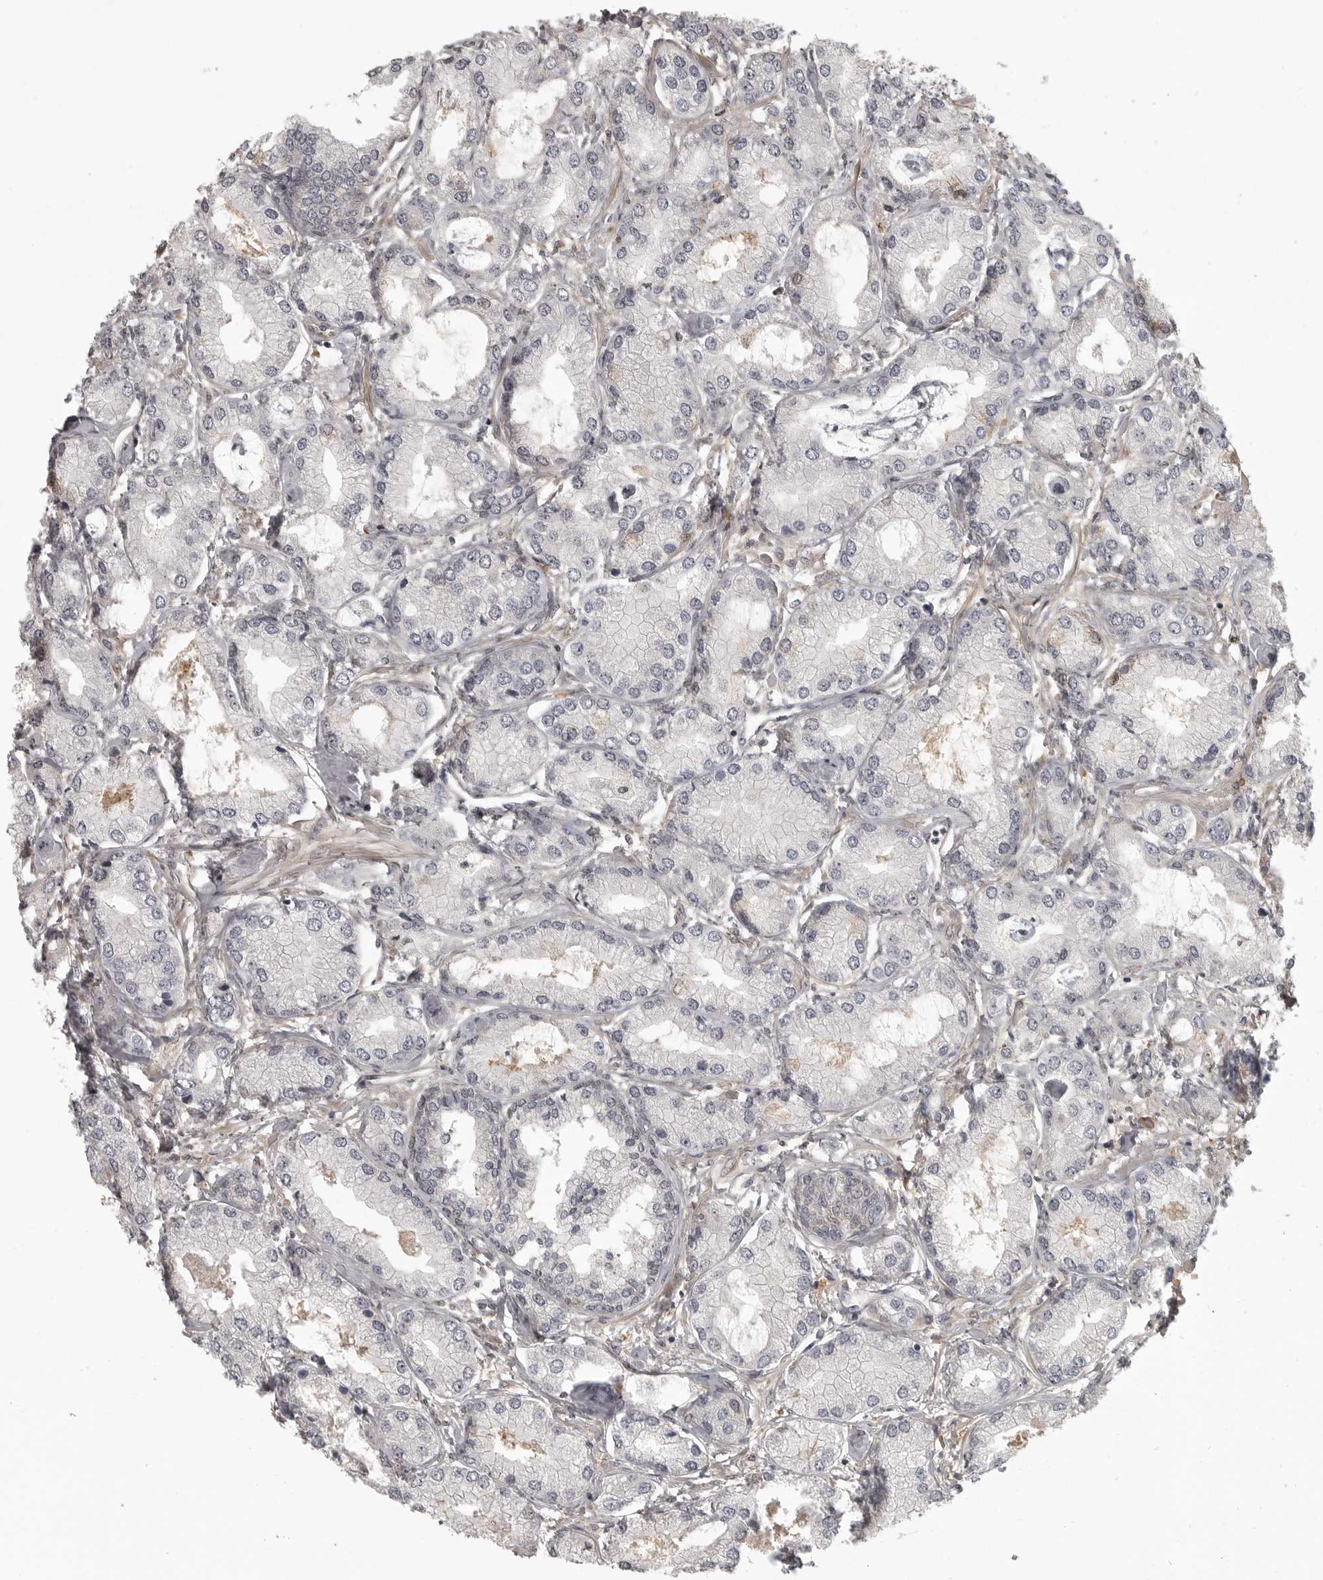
{"staining": {"intensity": "negative", "quantity": "none", "location": "none"}, "tissue": "prostate cancer", "cell_type": "Tumor cells", "image_type": "cancer", "snomed": [{"axis": "morphology", "description": "Adenocarcinoma, Low grade"}, {"axis": "topography", "description": "Prostate"}], "caption": "Micrograph shows no significant protein positivity in tumor cells of prostate low-grade adenocarcinoma.", "gene": "UROD", "patient": {"sex": "male", "age": 62}}